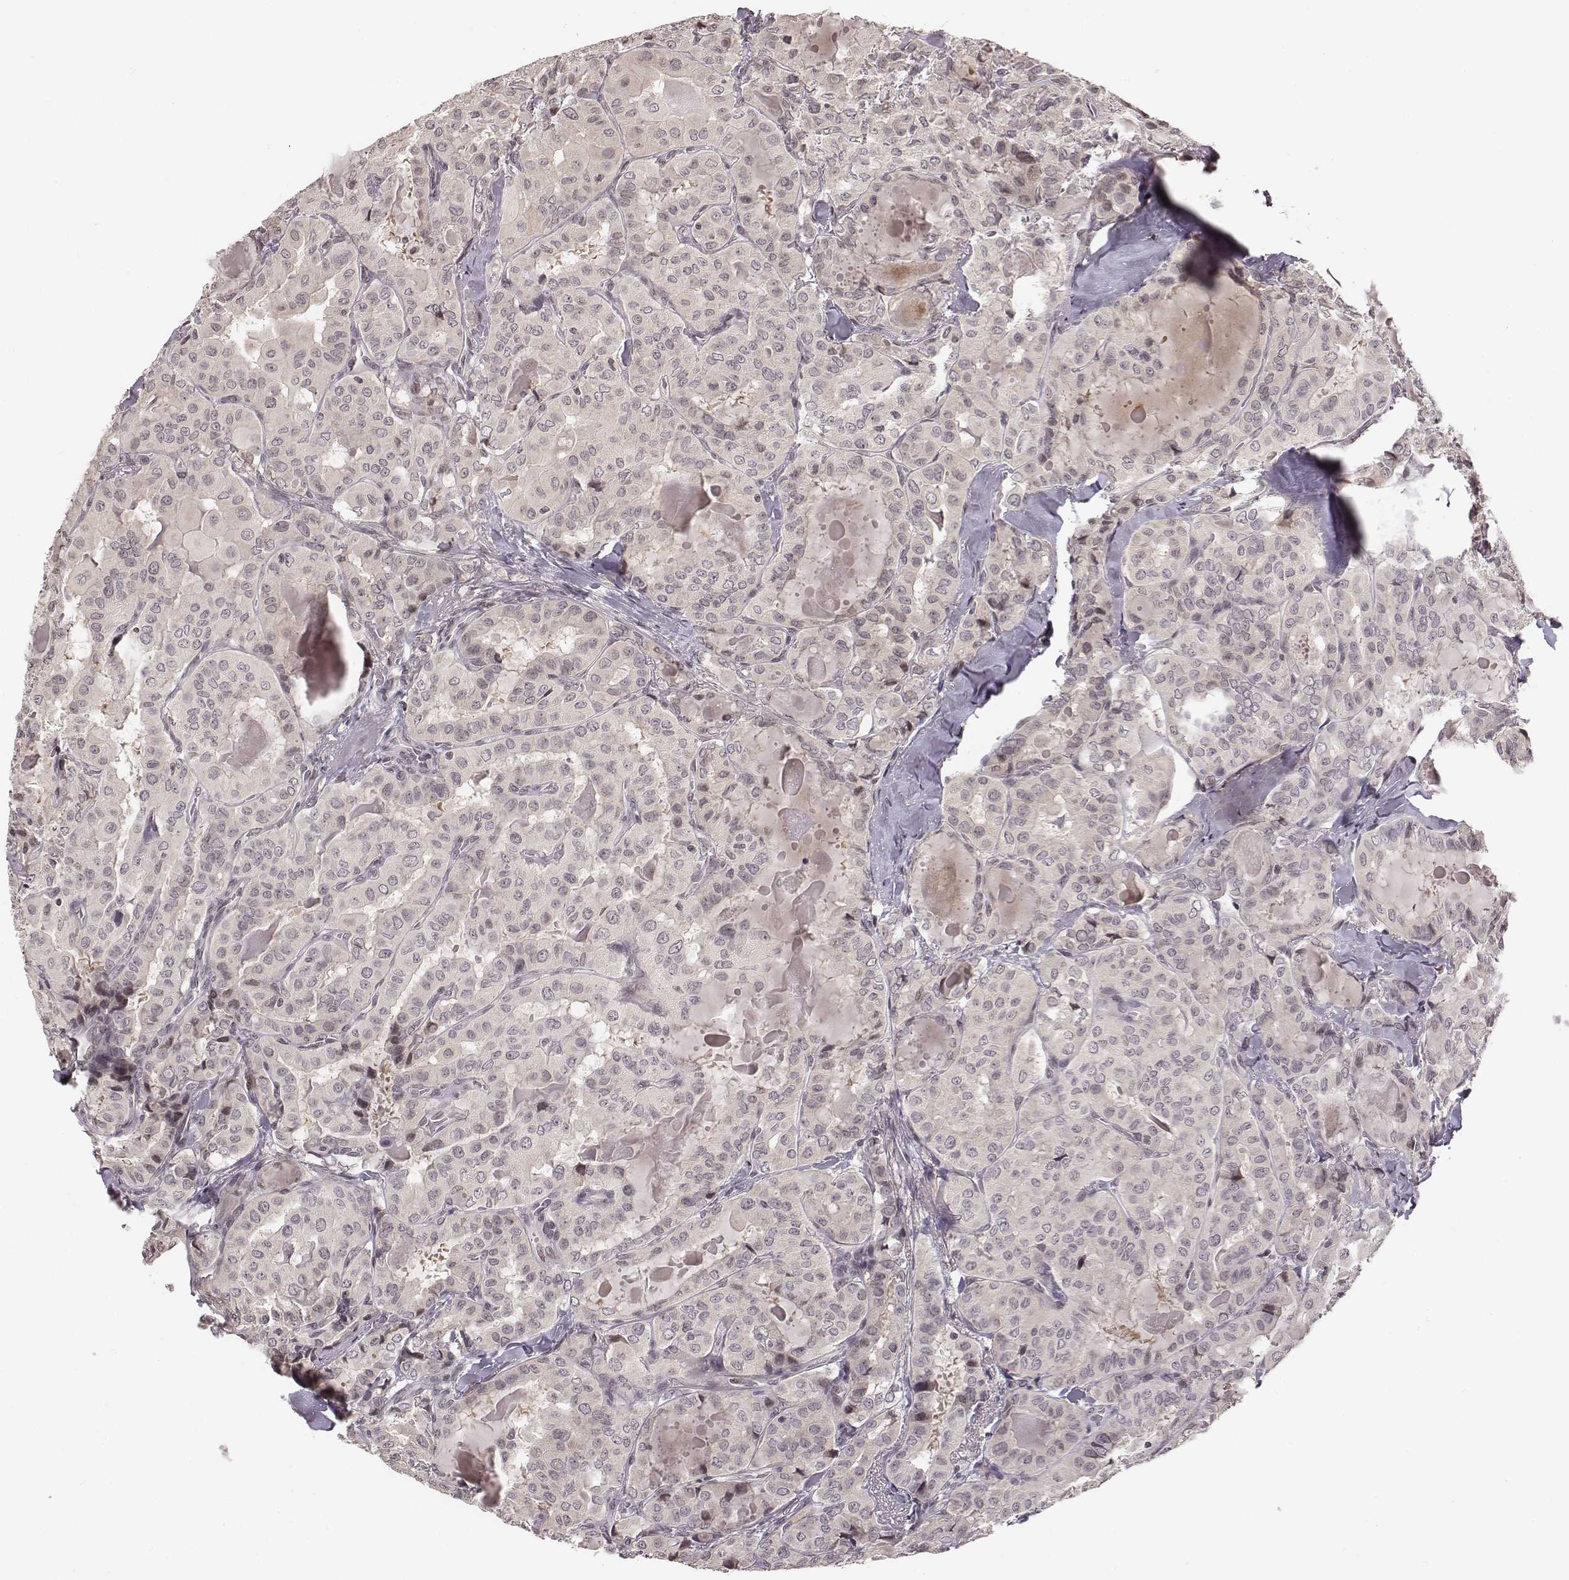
{"staining": {"intensity": "negative", "quantity": "none", "location": "none"}, "tissue": "thyroid cancer", "cell_type": "Tumor cells", "image_type": "cancer", "snomed": [{"axis": "morphology", "description": "Papillary adenocarcinoma, NOS"}, {"axis": "topography", "description": "Thyroid gland"}], "caption": "A micrograph of thyroid papillary adenocarcinoma stained for a protein exhibits no brown staining in tumor cells.", "gene": "GRM4", "patient": {"sex": "female", "age": 41}}